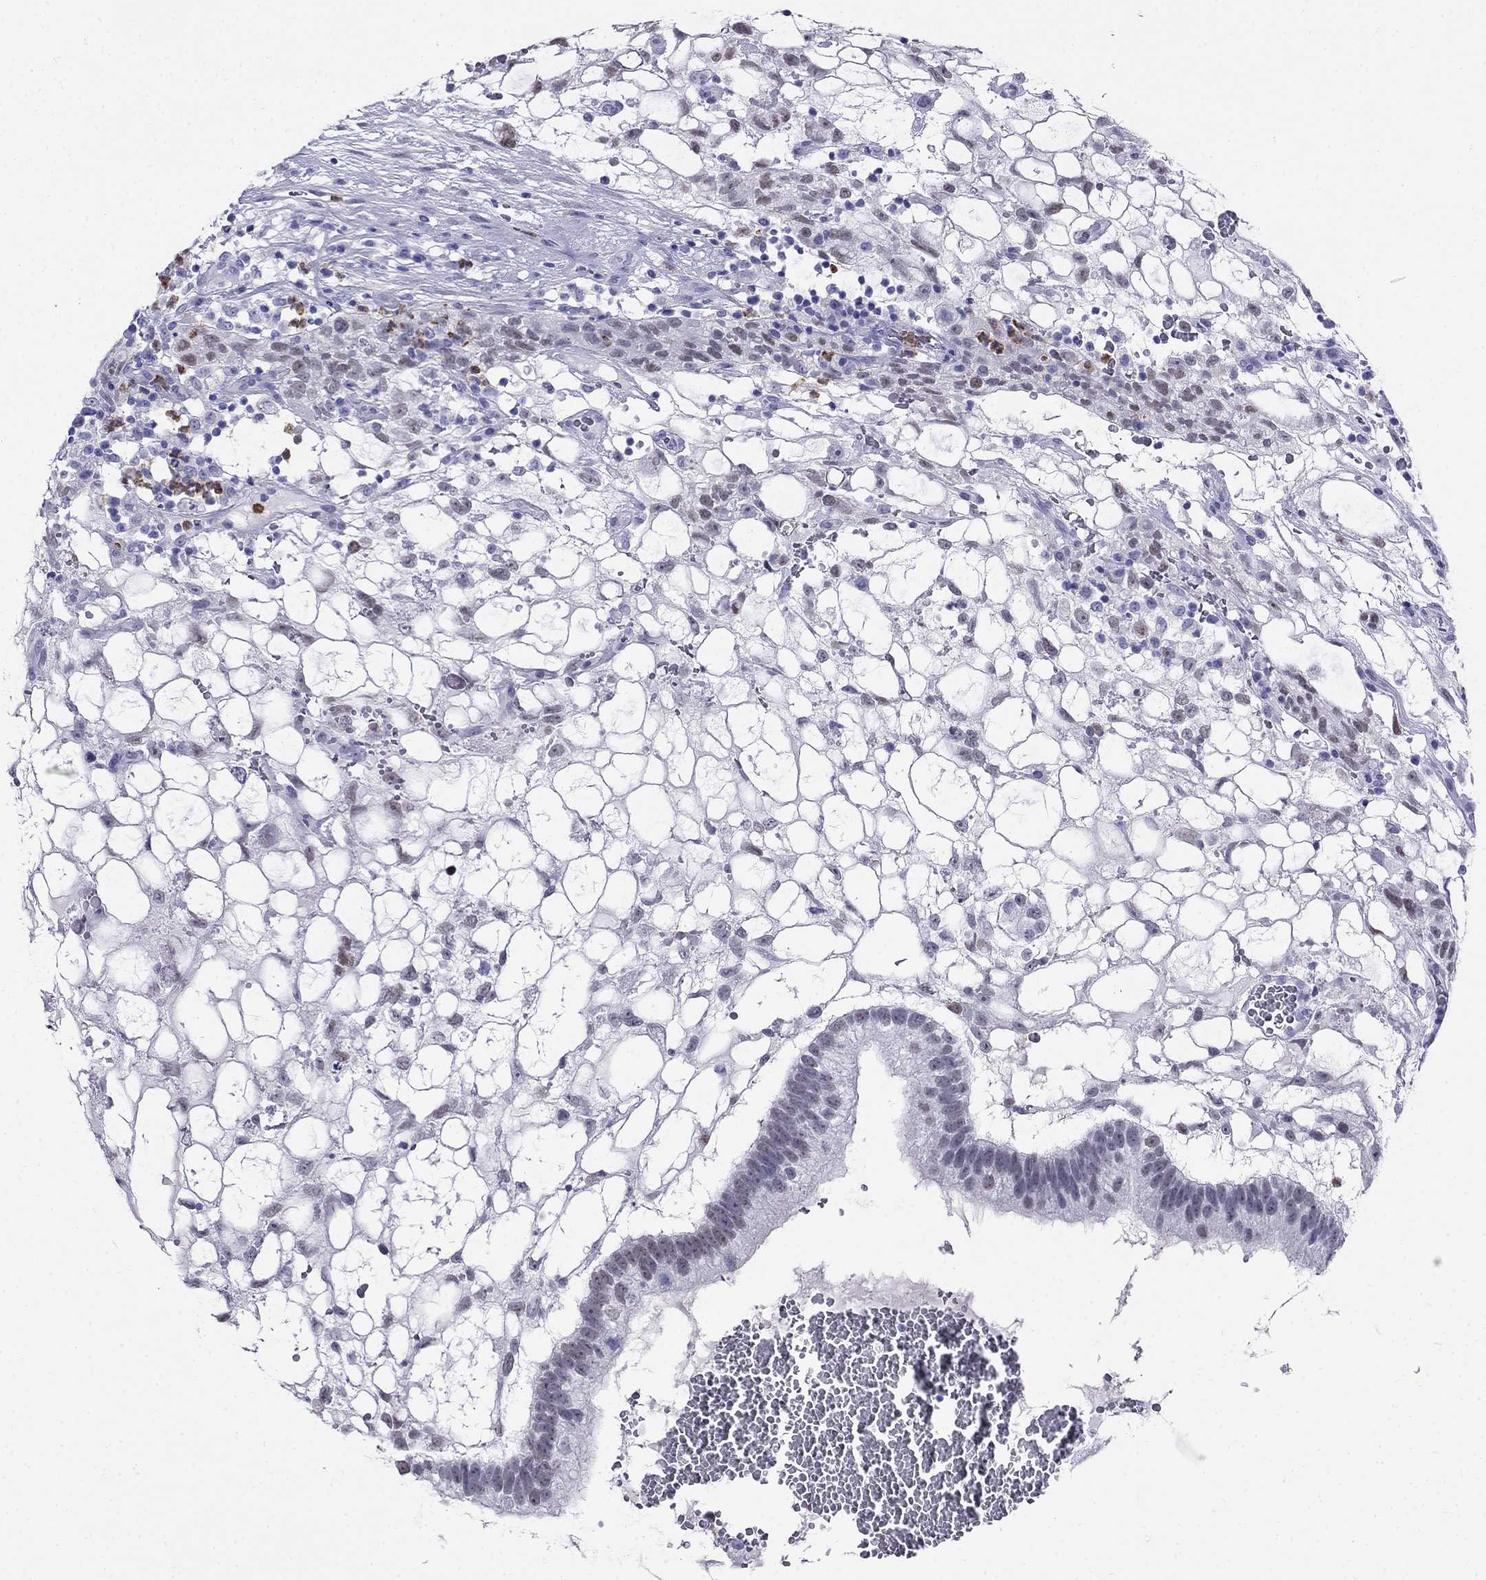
{"staining": {"intensity": "negative", "quantity": "none", "location": "none"}, "tissue": "testis cancer", "cell_type": "Tumor cells", "image_type": "cancer", "snomed": [{"axis": "morphology", "description": "Normal tissue, NOS"}, {"axis": "morphology", "description": "Carcinoma, Embryonal, NOS"}, {"axis": "topography", "description": "Testis"}, {"axis": "topography", "description": "Epididymis"}], "caption": "A high-resolution image shows immunohistochemistry staining of testis cancer (embryonal carcinoma), which demonstrates no significant positivity in tumor cells.", "gene": "PPP1R36", "patient": {"sex": "male", "age": 32}}